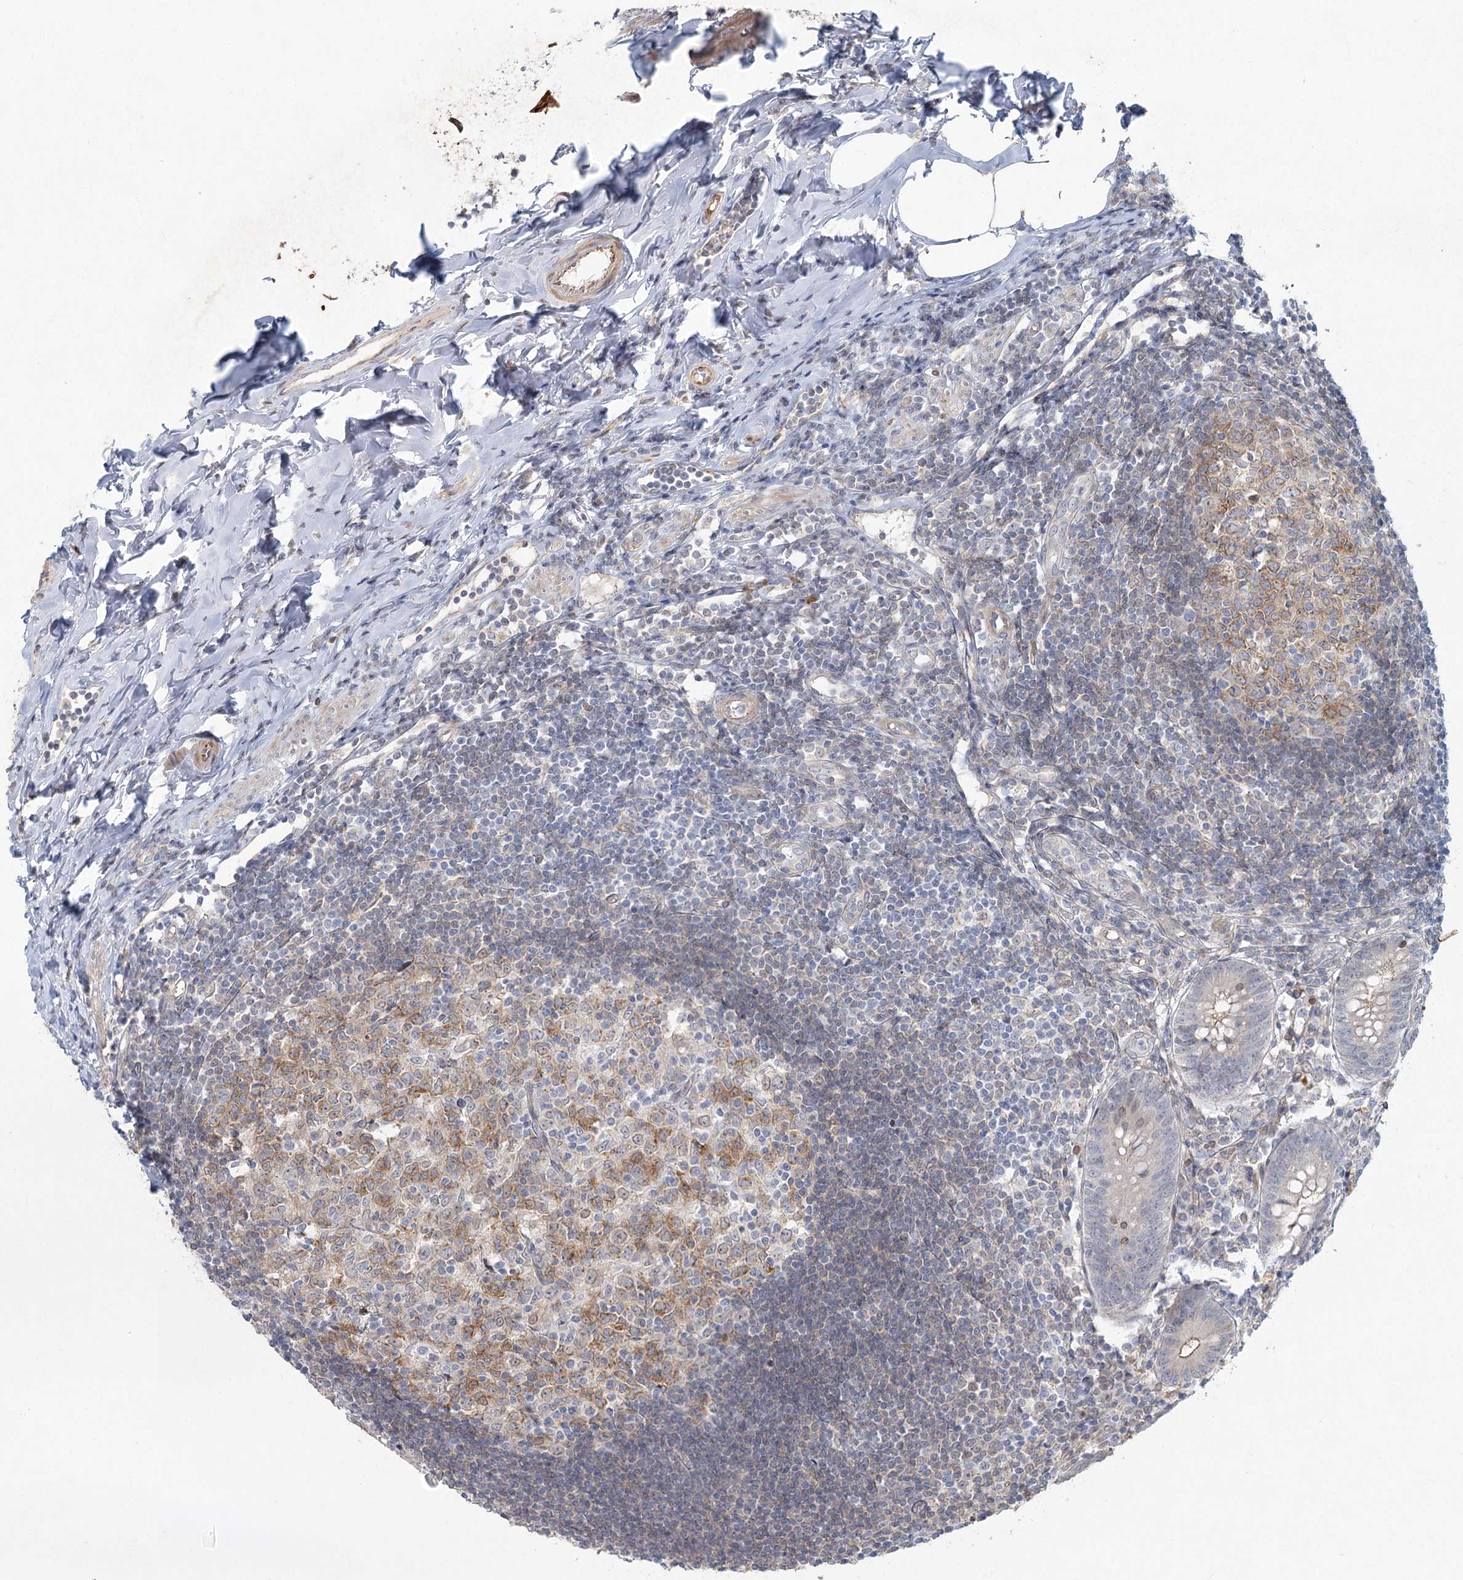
{"staining": {"intensity": "weak", "quantity": "<25%", "location": "cytoplasmic/membranous"}, "tissue": "appendix", "cell_type": "Glandular cells", "image_type": "normal", "snomed": [{"axis": "morphology", "description": "Normal tissue, NOS"}, {"axis": "topography", "description": "Appendix"}], "caption": "An image of appendix stained for a protein shows no brown staining in glandular cells. (DAB (3,3'-diaminobenzidine) immunohistochemistry, high magnification).", "gene": "LRP2BP", "patient": {"sex": "female", "age": 54}}